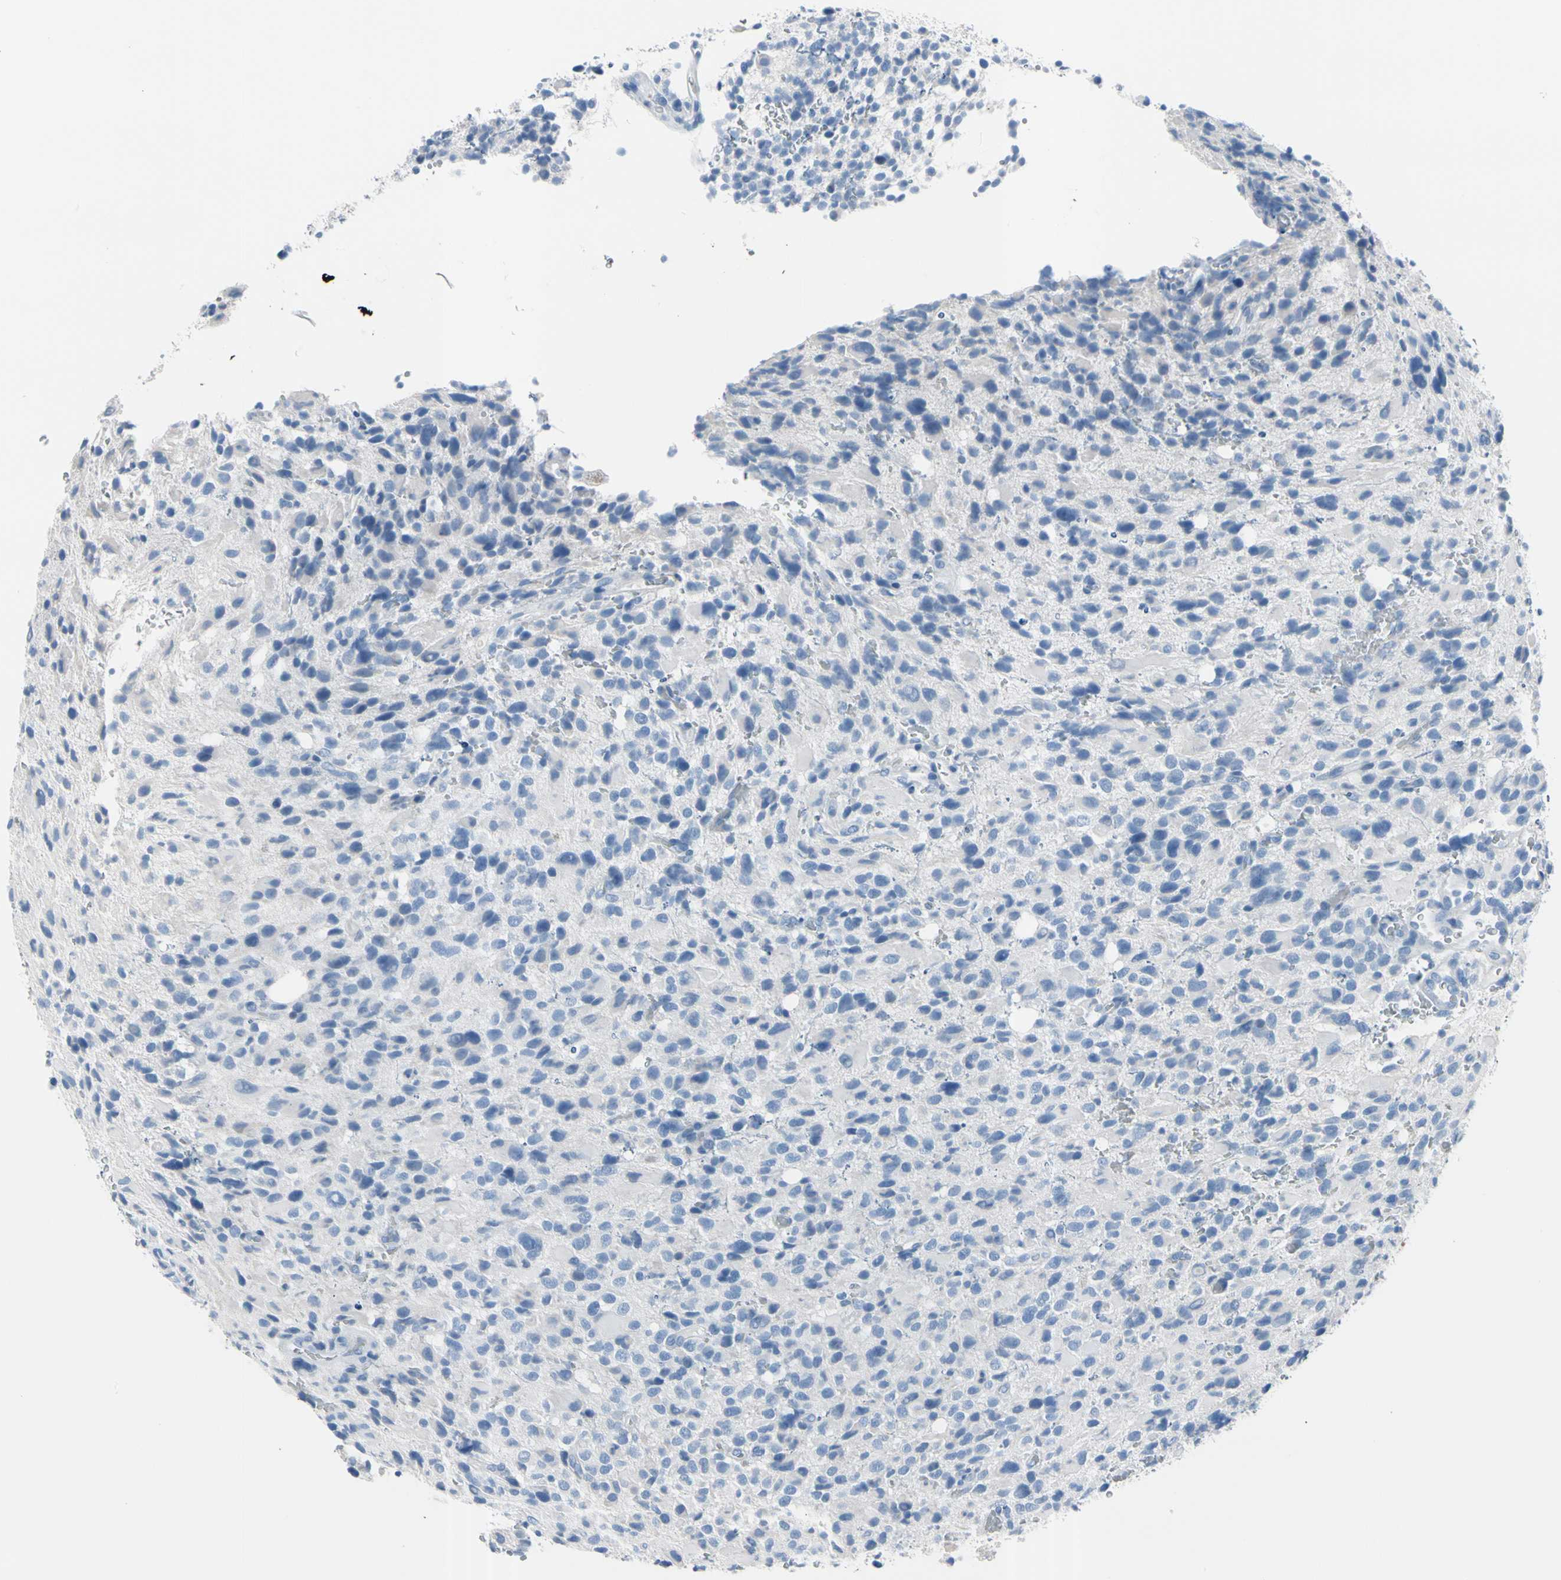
{"staining": {"intensity": "negative", "quantity": "none", "location": "none"}, "tissue": "glioma", "cell_type": "Tumor cells", "image_type": "cancer", "snomed": [{"axis": "morphology", "description": "Glioma, malignant, High grade"}, {"axis": "topography", "description": "Brain"}], "caption": "There is no significant expression in tumor cells of malignant glioma (high-grade).", "gene": "TPO", "patient": {"sex": "male", "age": 48}}